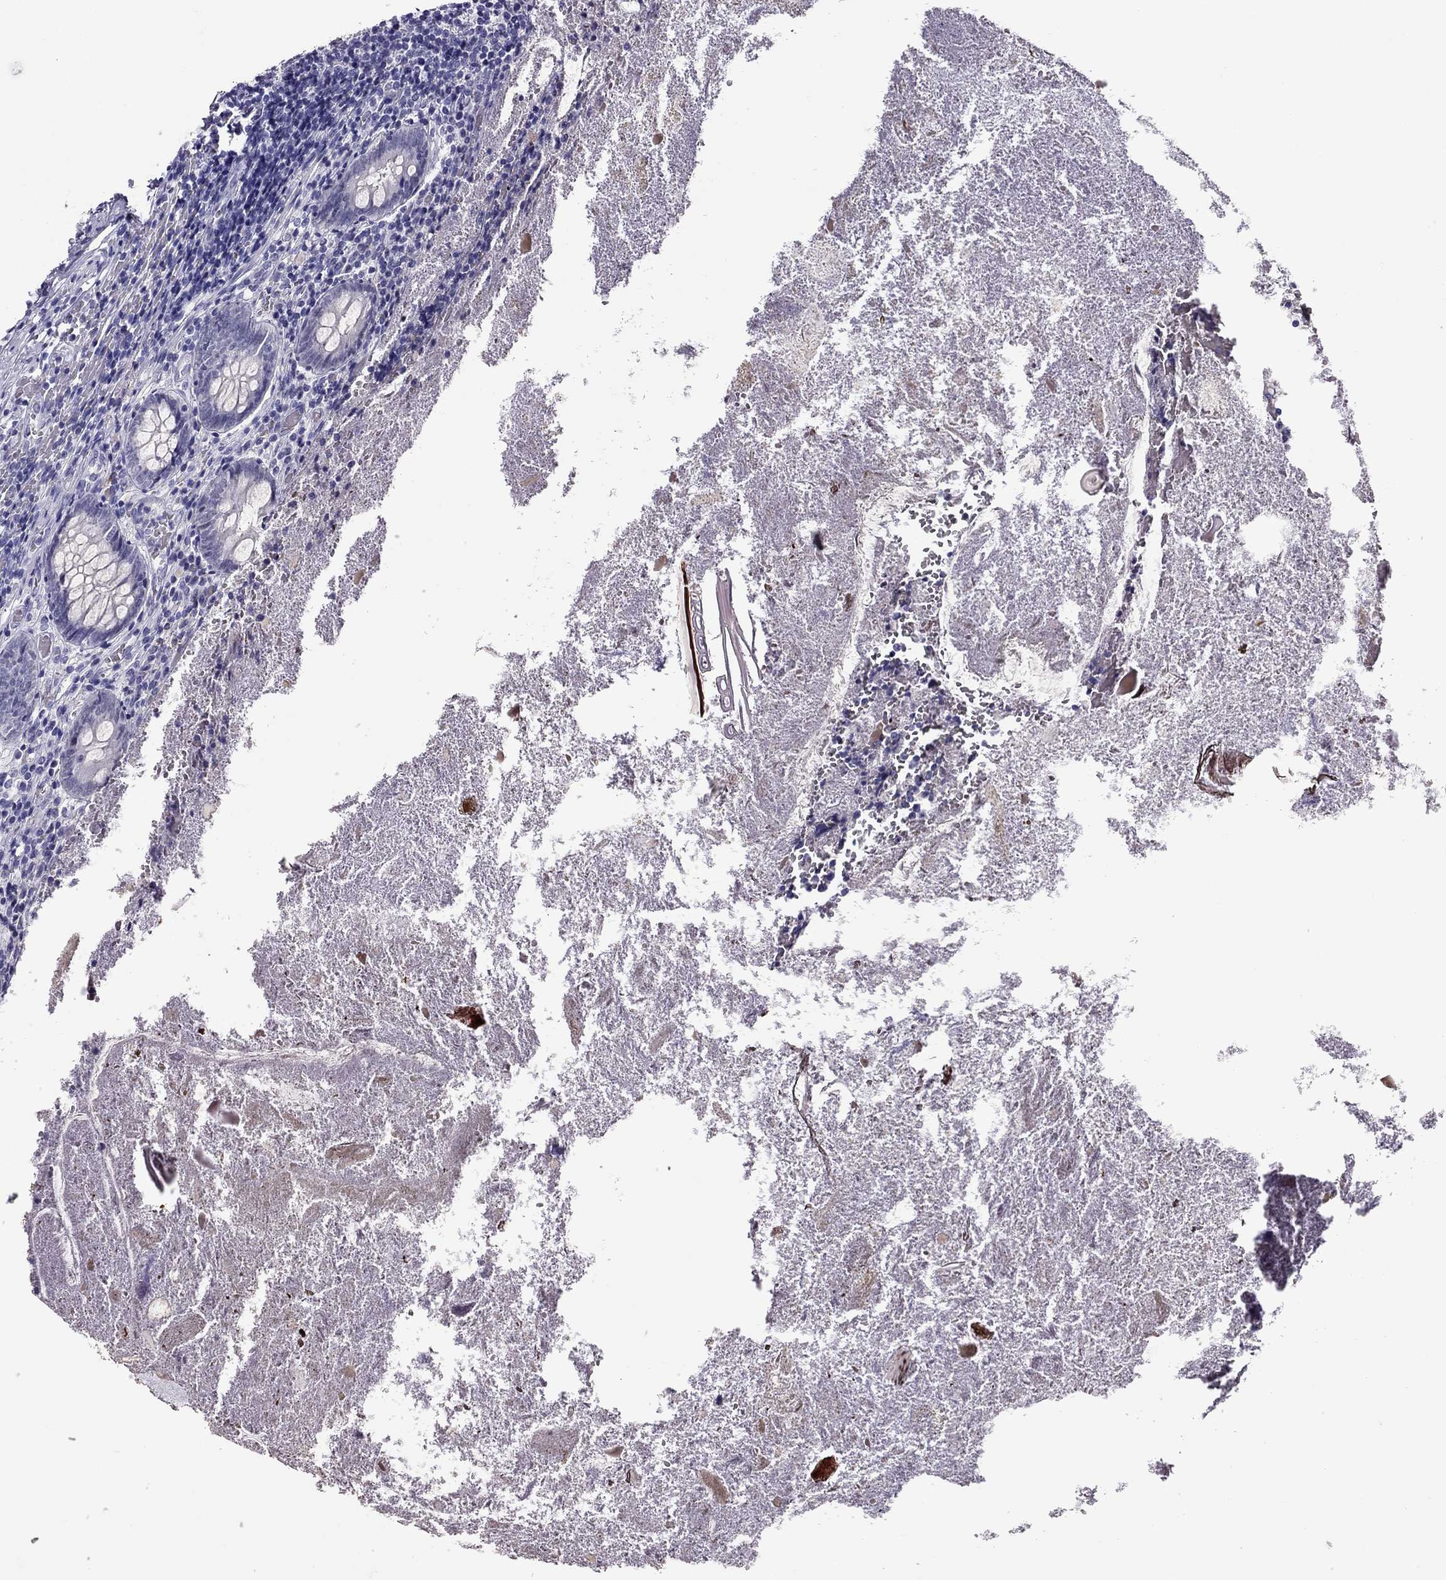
{"staining": {"intensity": "negative", "quantity": "none", "location": "none"}, "tissue": "appendix", "cell_type": "Glandular cells", "image_type": "normal", "snomed": [{"axis": "morphology", "description": "Normal tissue, NOS"}, {"axis": "topography", "description": "Appendix"}], "caption": "This histopathology image is of benign appendix stained with IHC to label a protein in brown with the nuclei are counter-stained blue. There is no staining in glandular cells.", "gene": "CHRNB3", "patient": {"sex": "female", "age": 23}}